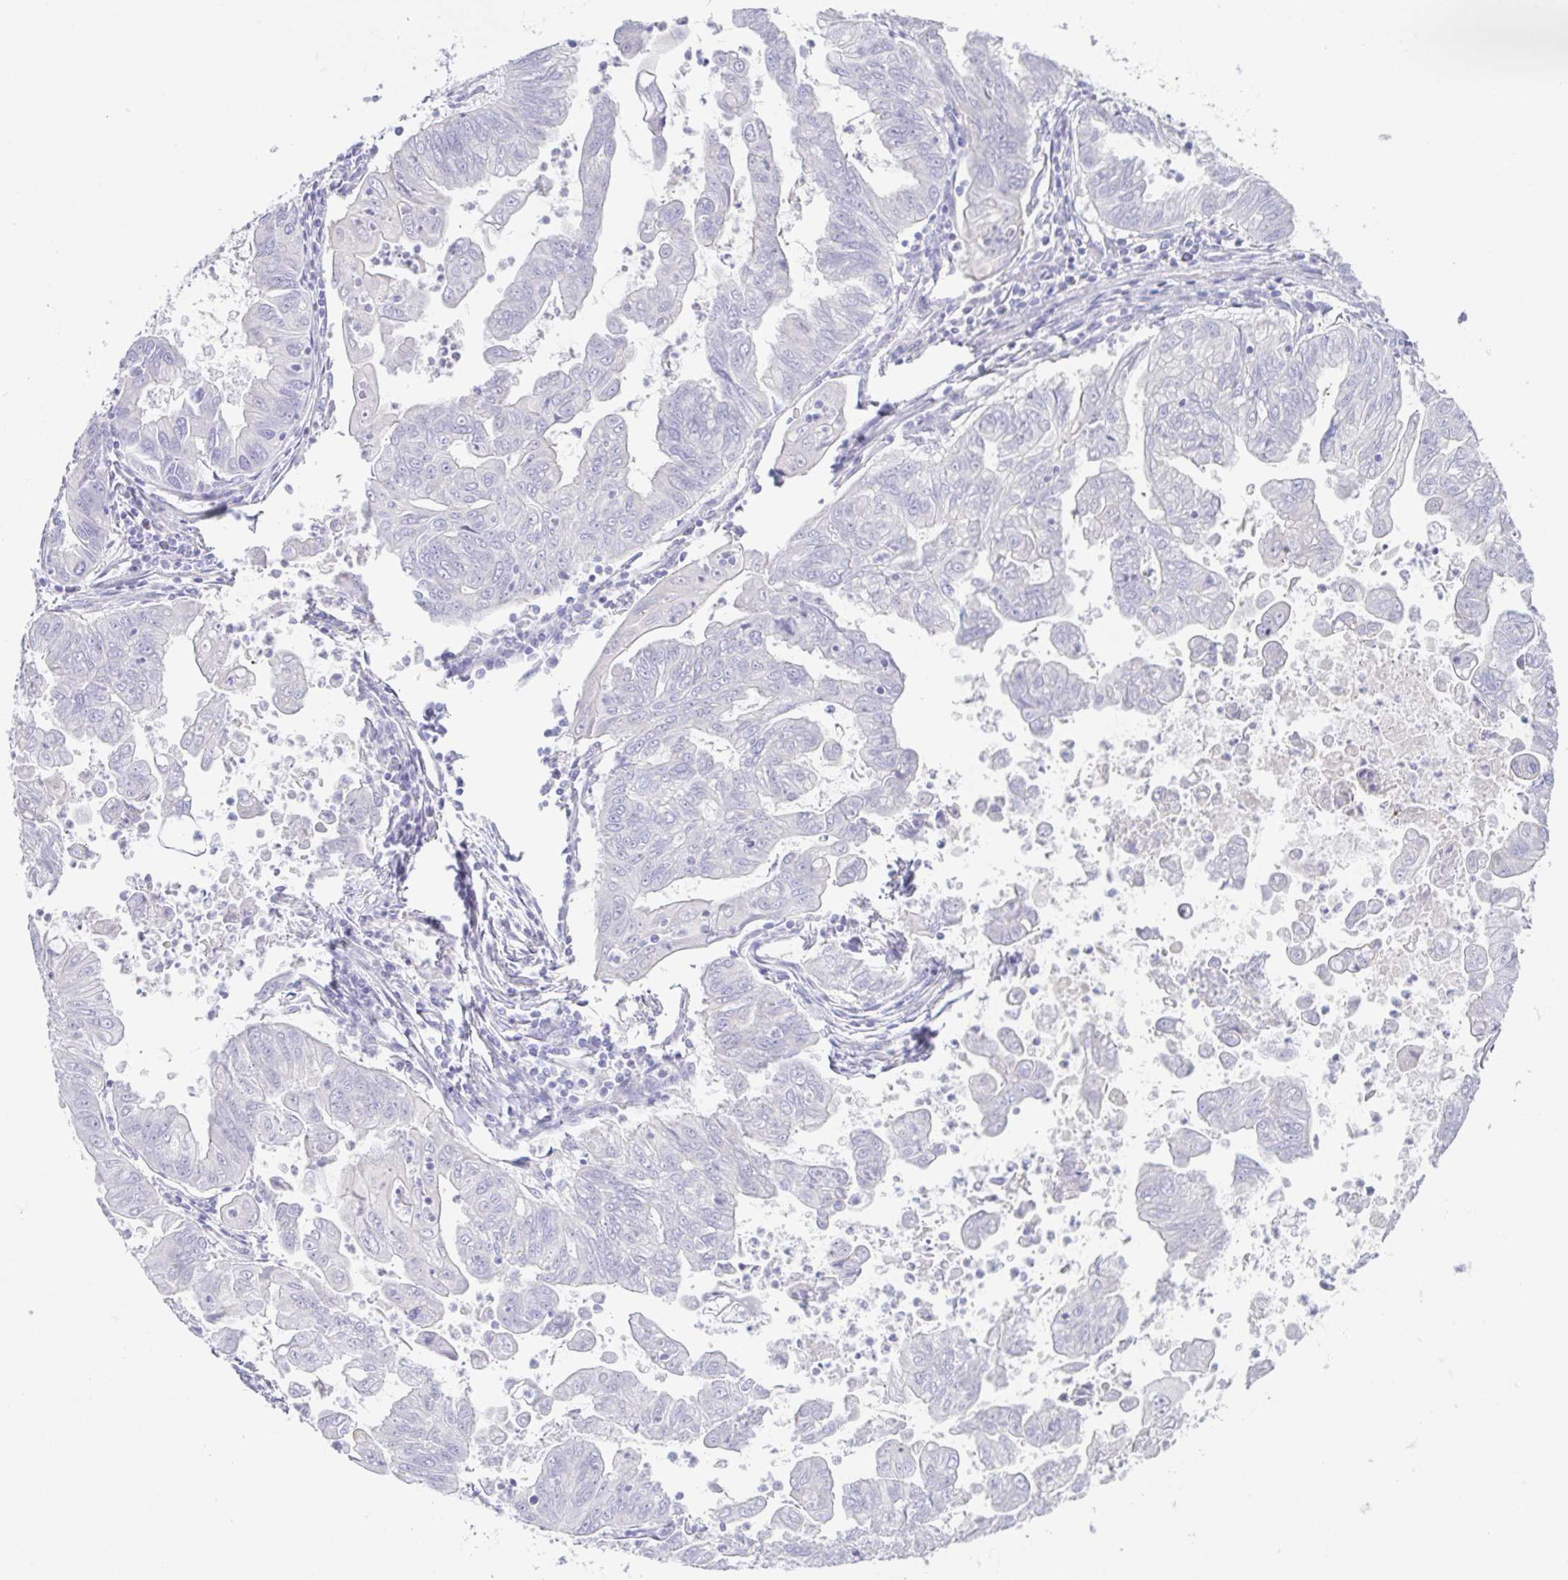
{"staining": {"intensity": "negative", "quantity": "none", "location": "none"}, "tissue": "stomach cancer", "cell_type": "Tumor cells", "image_type": "cancer", "snomed": [{"axis": "morphology", "description": "Adenocarcinoma, NOS"}, {"axis": "topography", "description": "Stomach, upper"}], "caption": "The immunohistochemistry histopathology image has no significant staining in tumor cells of stomach adenocarcinoma tissue.", "gene": "HAPLN2", "patient": {"sex": "male", "age": 80}}